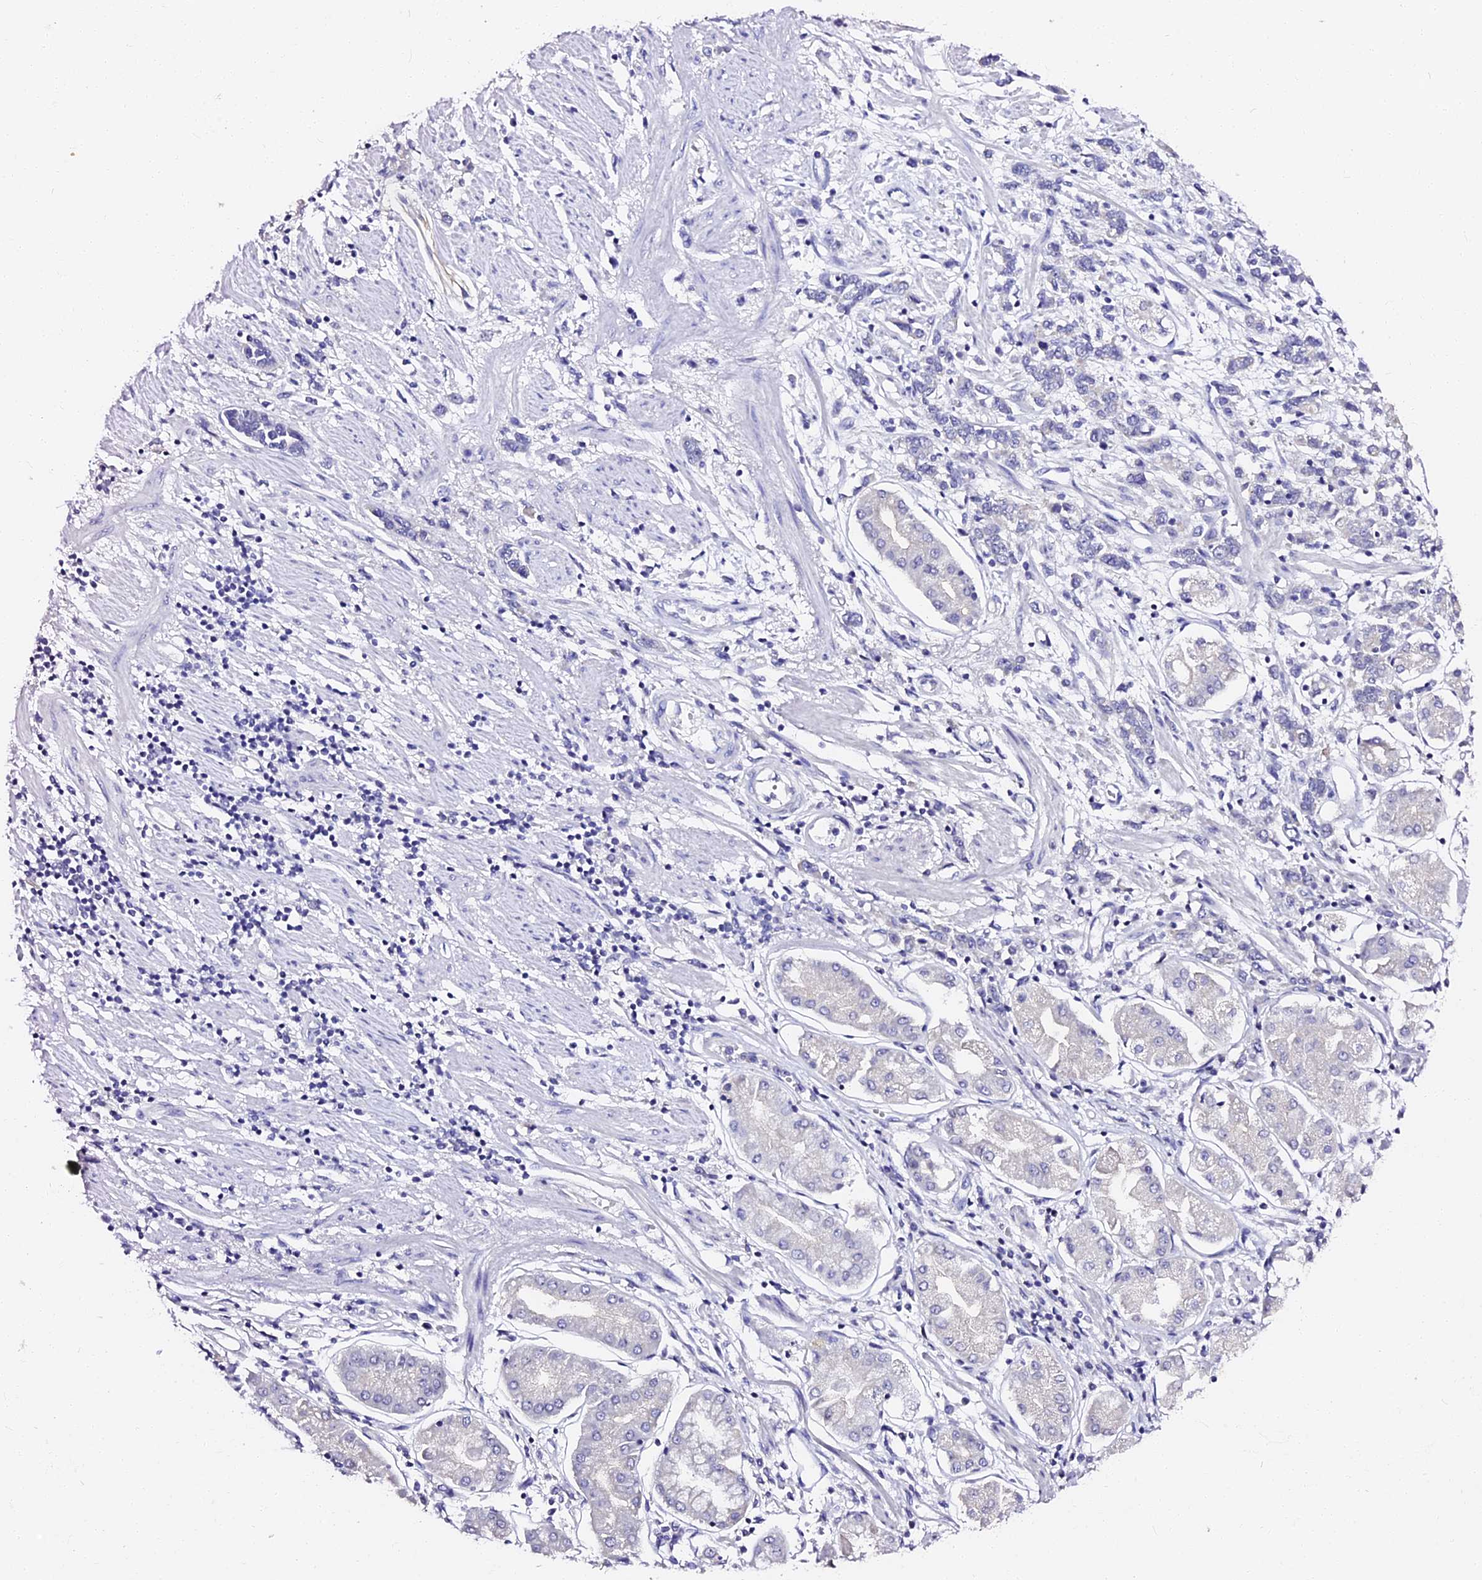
{"staining": {"intensity": "negative", "quantity": "none", "location": "none"}, "tissue": "stomach cancer", "cell_type": "Tumor cells", "image_type": "cancer", "snomed": [{"axis": "morphology", "description": "Adenocarcinoma, NOS"}, {"axis": "topography", "description": "Stomach"}], "caption": "Tumor cells are negative for brown protein staining in adenocarcinoma (stomach). The staining was performed using DAB to visualize the protein expression in brown, while the nuclei were stained in blue with hematoxylin (Magnification: 20x).", "gene": "VPS33B", "patient": {"sex": "female", "age": 76}}